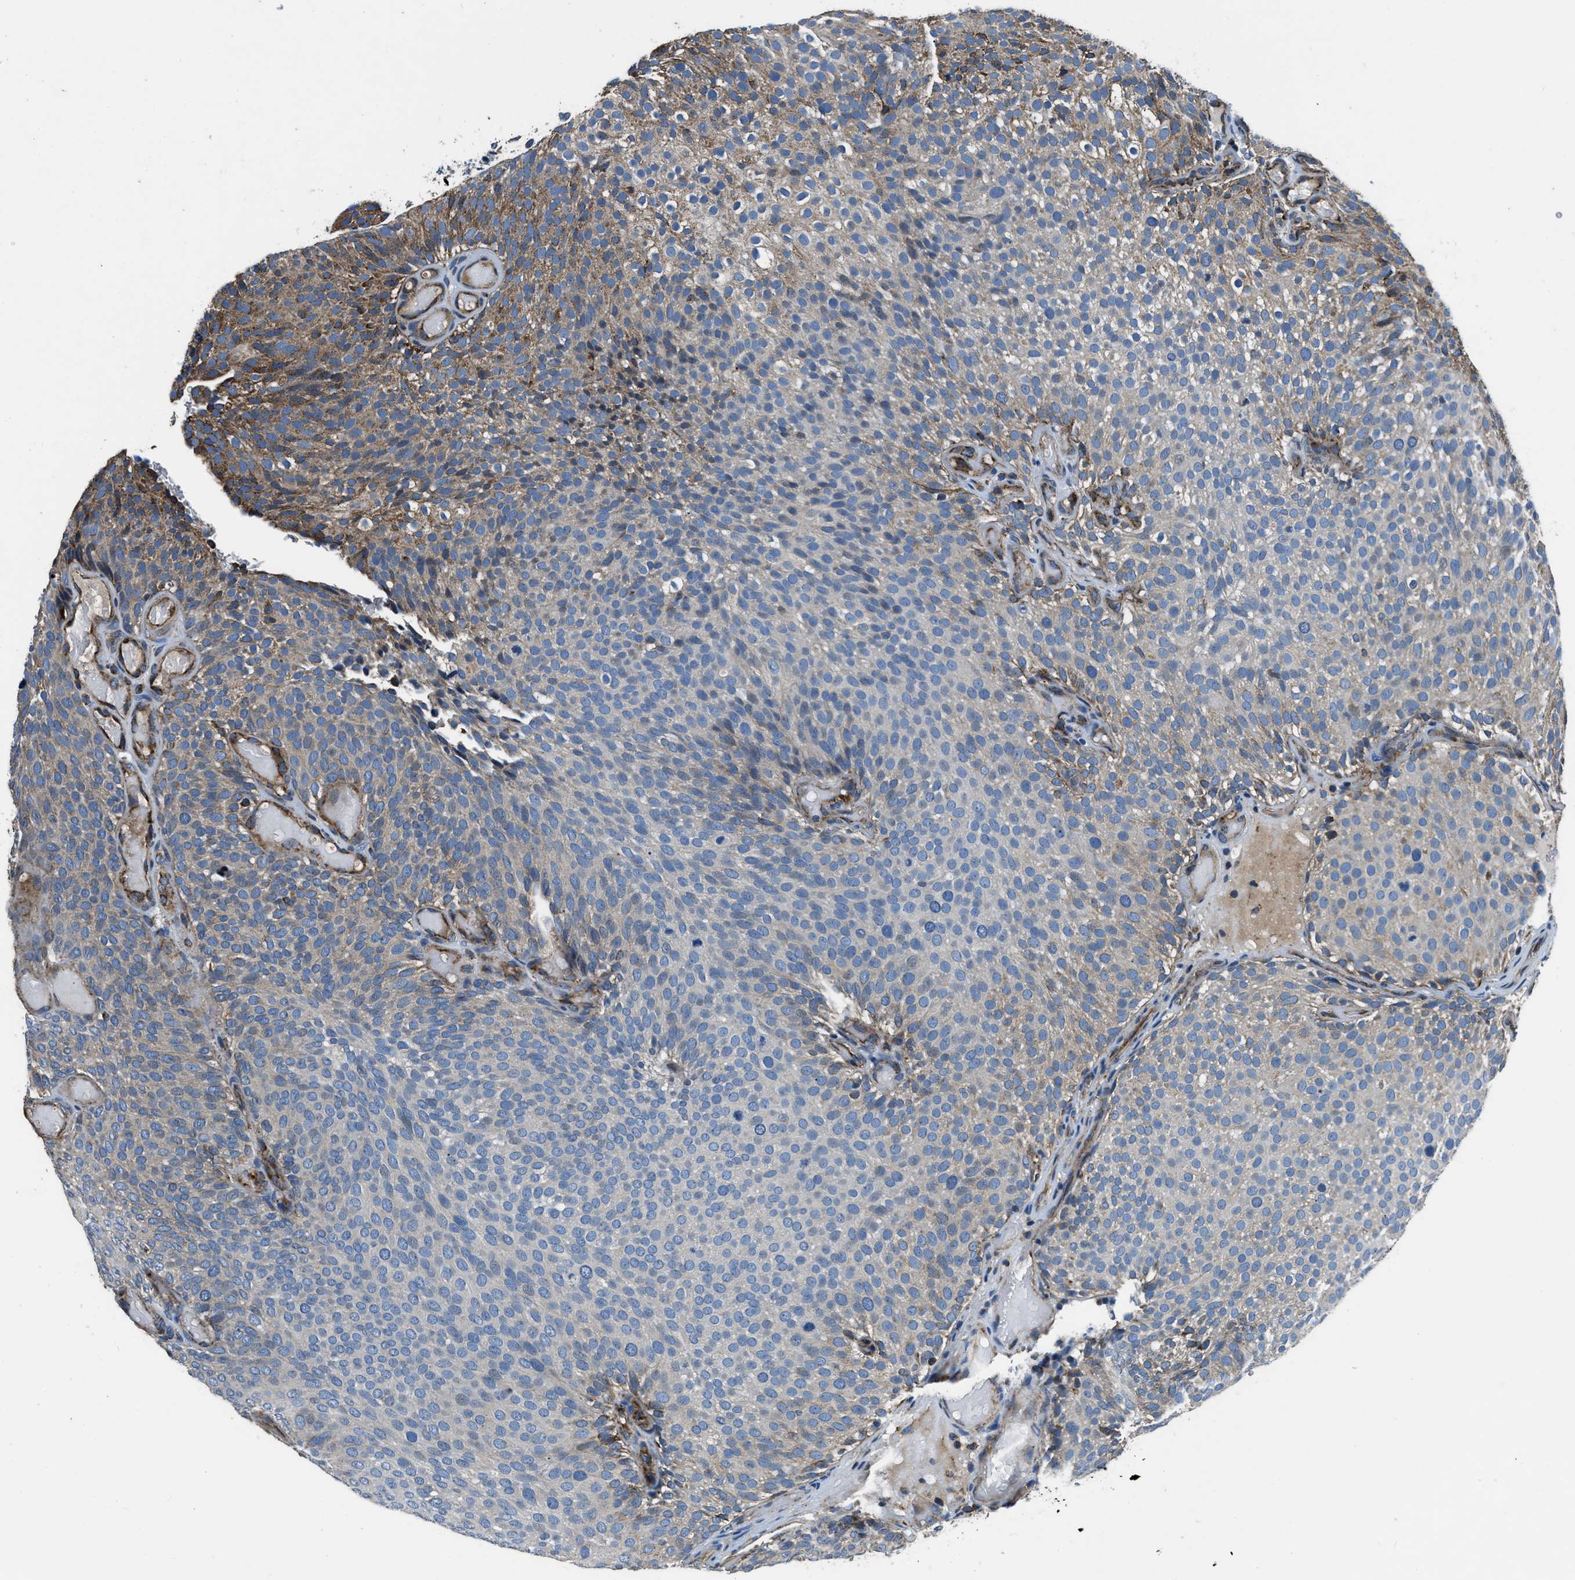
{"staining": {"intensity": "weak", "quantity": "<25%", "location": "cytoplasmic/membranous"}, "tissue": "urothelial cancer", "cell_type": "Tumor cells", "image_type": "cancer", "snomed": [{"axis": "morphology", "description": "Urothelial carcinoma, Low grade"}, {"axis": "topography", "description": "Urinary bladder"}], "caption": "IHC micrograph of neoplastic tissue: urothelial carcinoma (low-grade) stained with DAB demonstrates no significant protein expression in tumor cells.", "gene": "OGDH", "patient": {"sex": "male", "age": 78}}